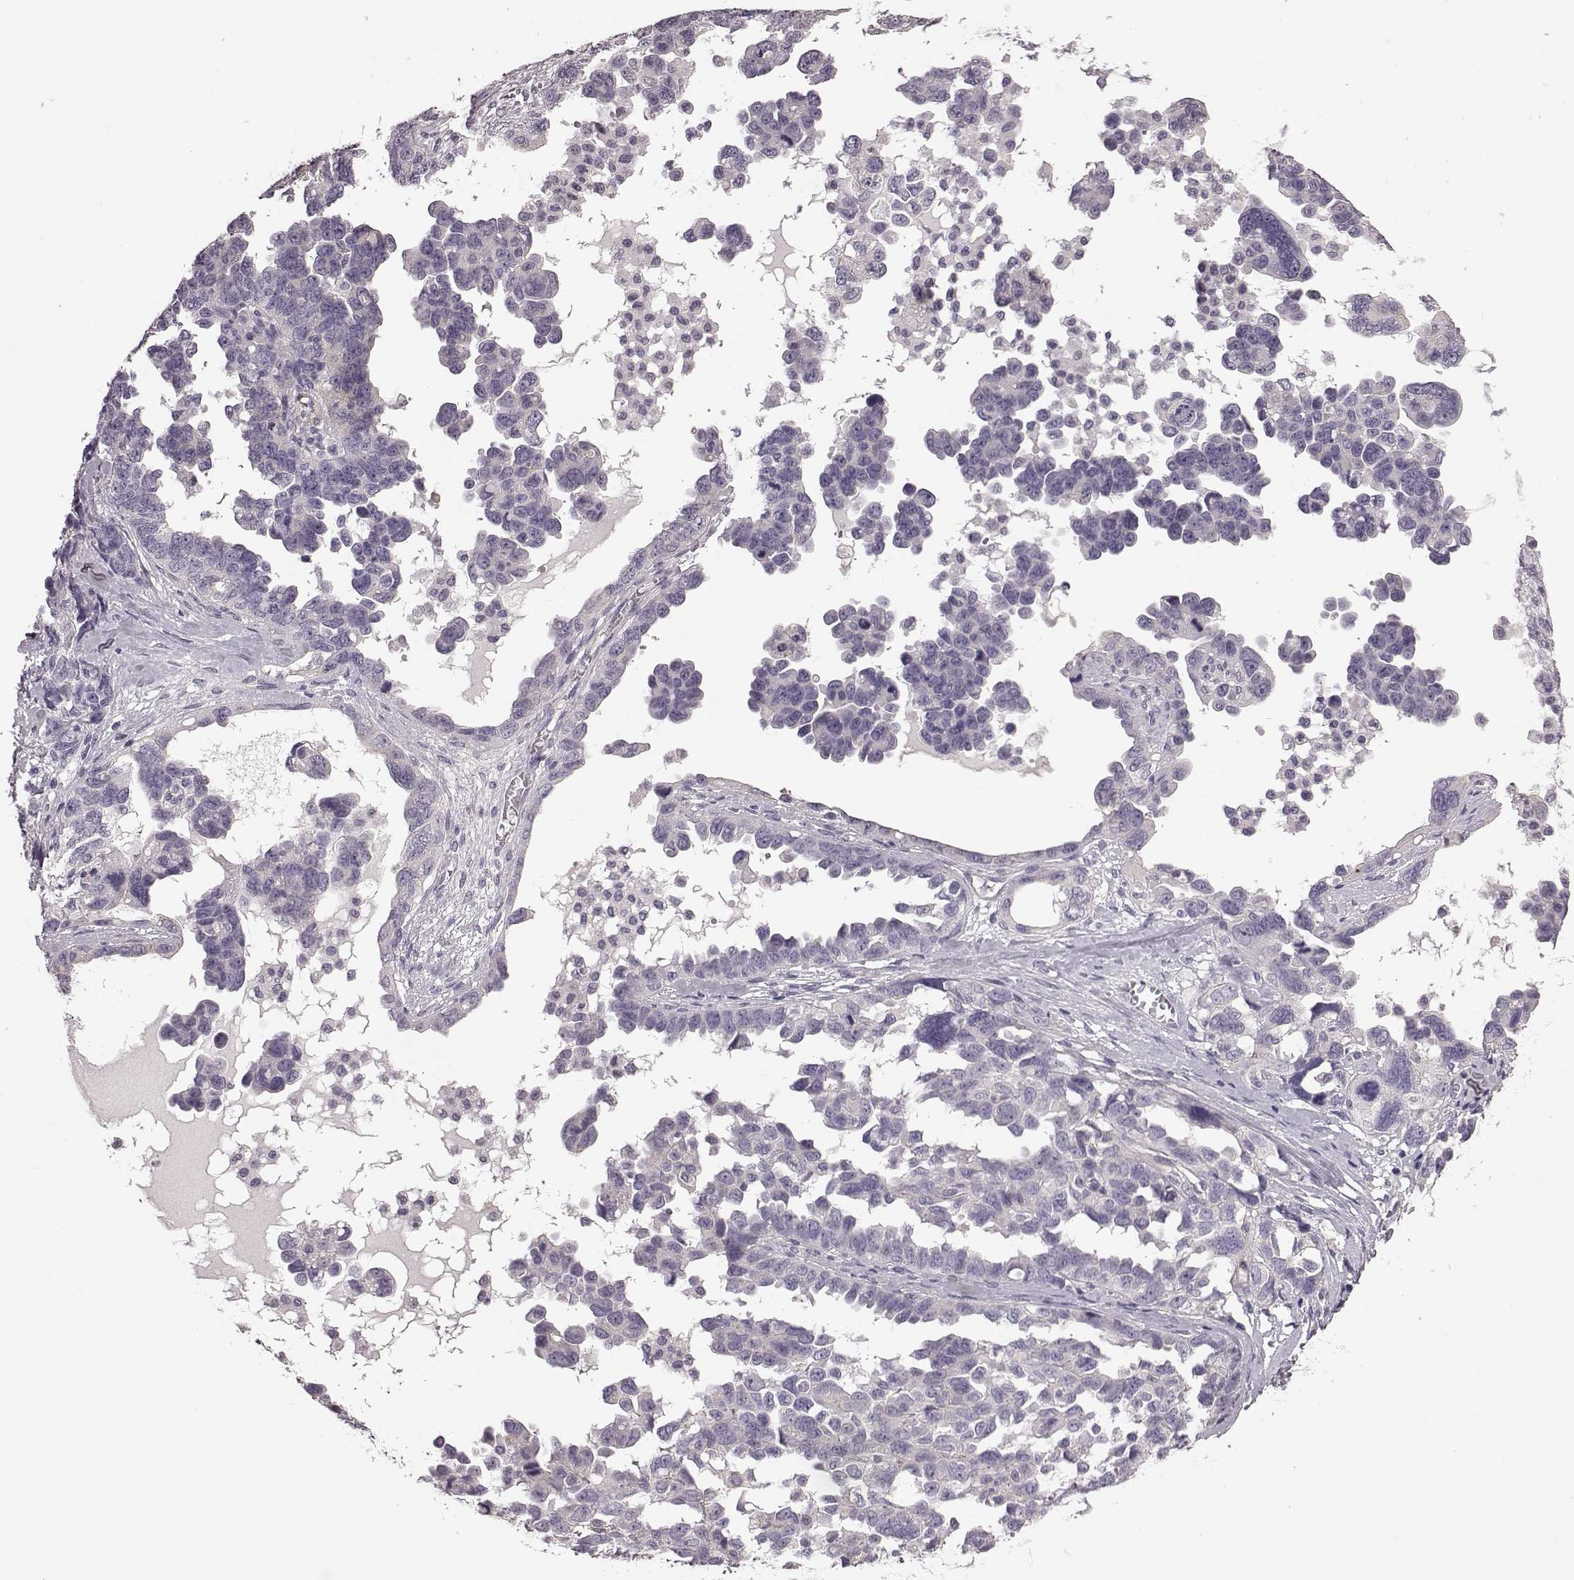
{"staining": {"intensity": "negative", "quantity": "none", "location": "none"}, "tissue": "ovarian cancer", "cell_type": "Tumor cells", "image_type": "cancer", "snomed": [{"axis": "morphology", "description": "Cystadenocarcinoma, serous, NOS"}, {"axis": "topography", "description": "Ovary"}], "caption": "High magnification brightfield microscopy of ovarian cancer (serous cystadenocarcinoma) stained with DAB (3,3'-diaminobenzidine) (brown) and counterstained with hematoxylin (blue): tumor cells show no significant staining.", "gene": "GRK1", "patient": {"sex": "female", "age": 69}}